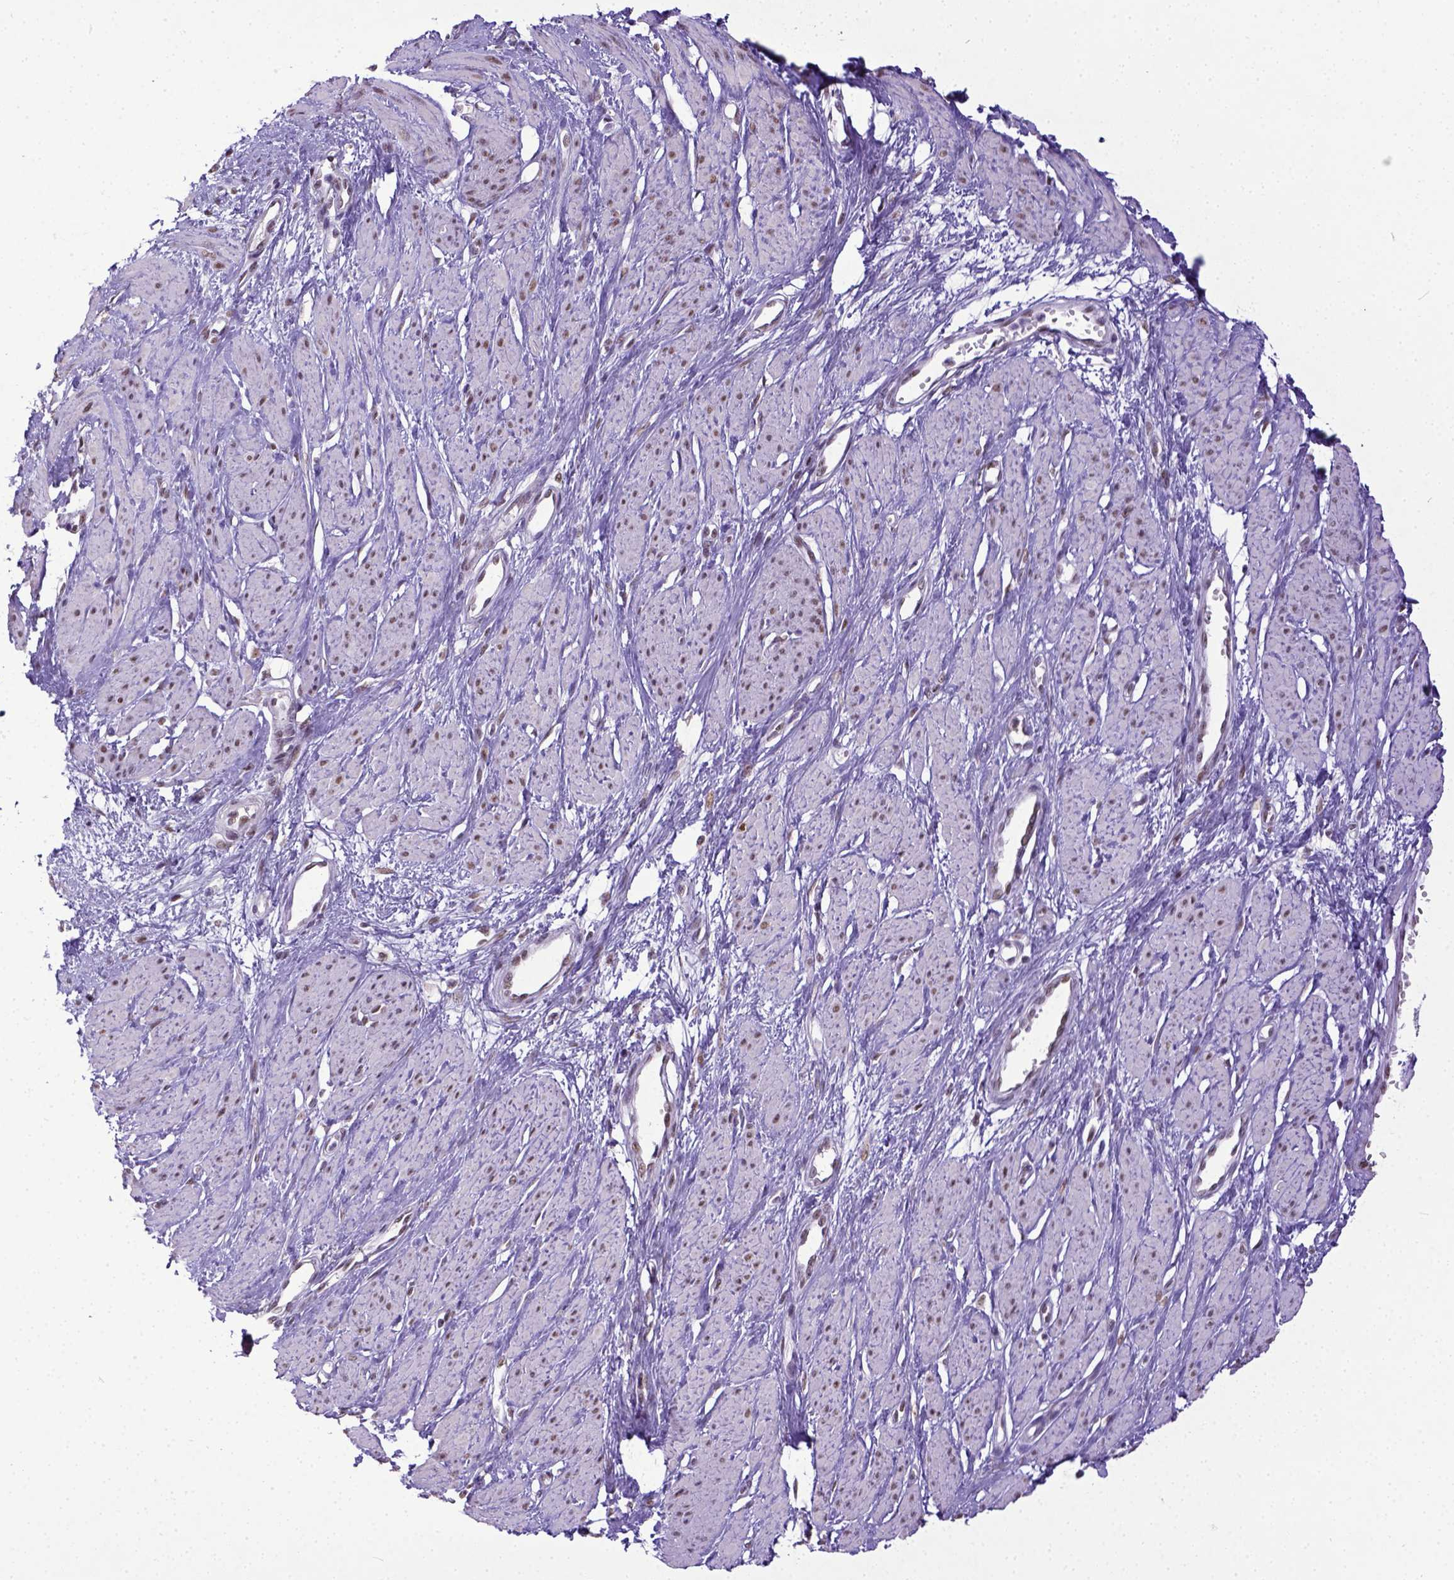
{"staining": {"intensity": "moderate", "quantity": "25%-75%", "location": "nuclear"}, "tissue": "smooth muscle", "cell_type": "Smooth muscle cells", "image_type": "normal", "snomed": [{"axis": "morphology", "description": "Normal tissue, NOS"}, {"axis": "topography", "description": "Smooth muscle"}, {"axis": "topography", "description": "Uterus"}], "caption": "High-magnification brightfield microscopy of benign smooth muscle stained with DAB (brown) and counterstained with hematoxylin (blue). smooth muscle cells exhibit moderate nuclear expression is present in about25%-75% of cells. Nuclei are stained in blue.", "gene": "ERCC1", "patient": {"sex": "female", "age": 39}}